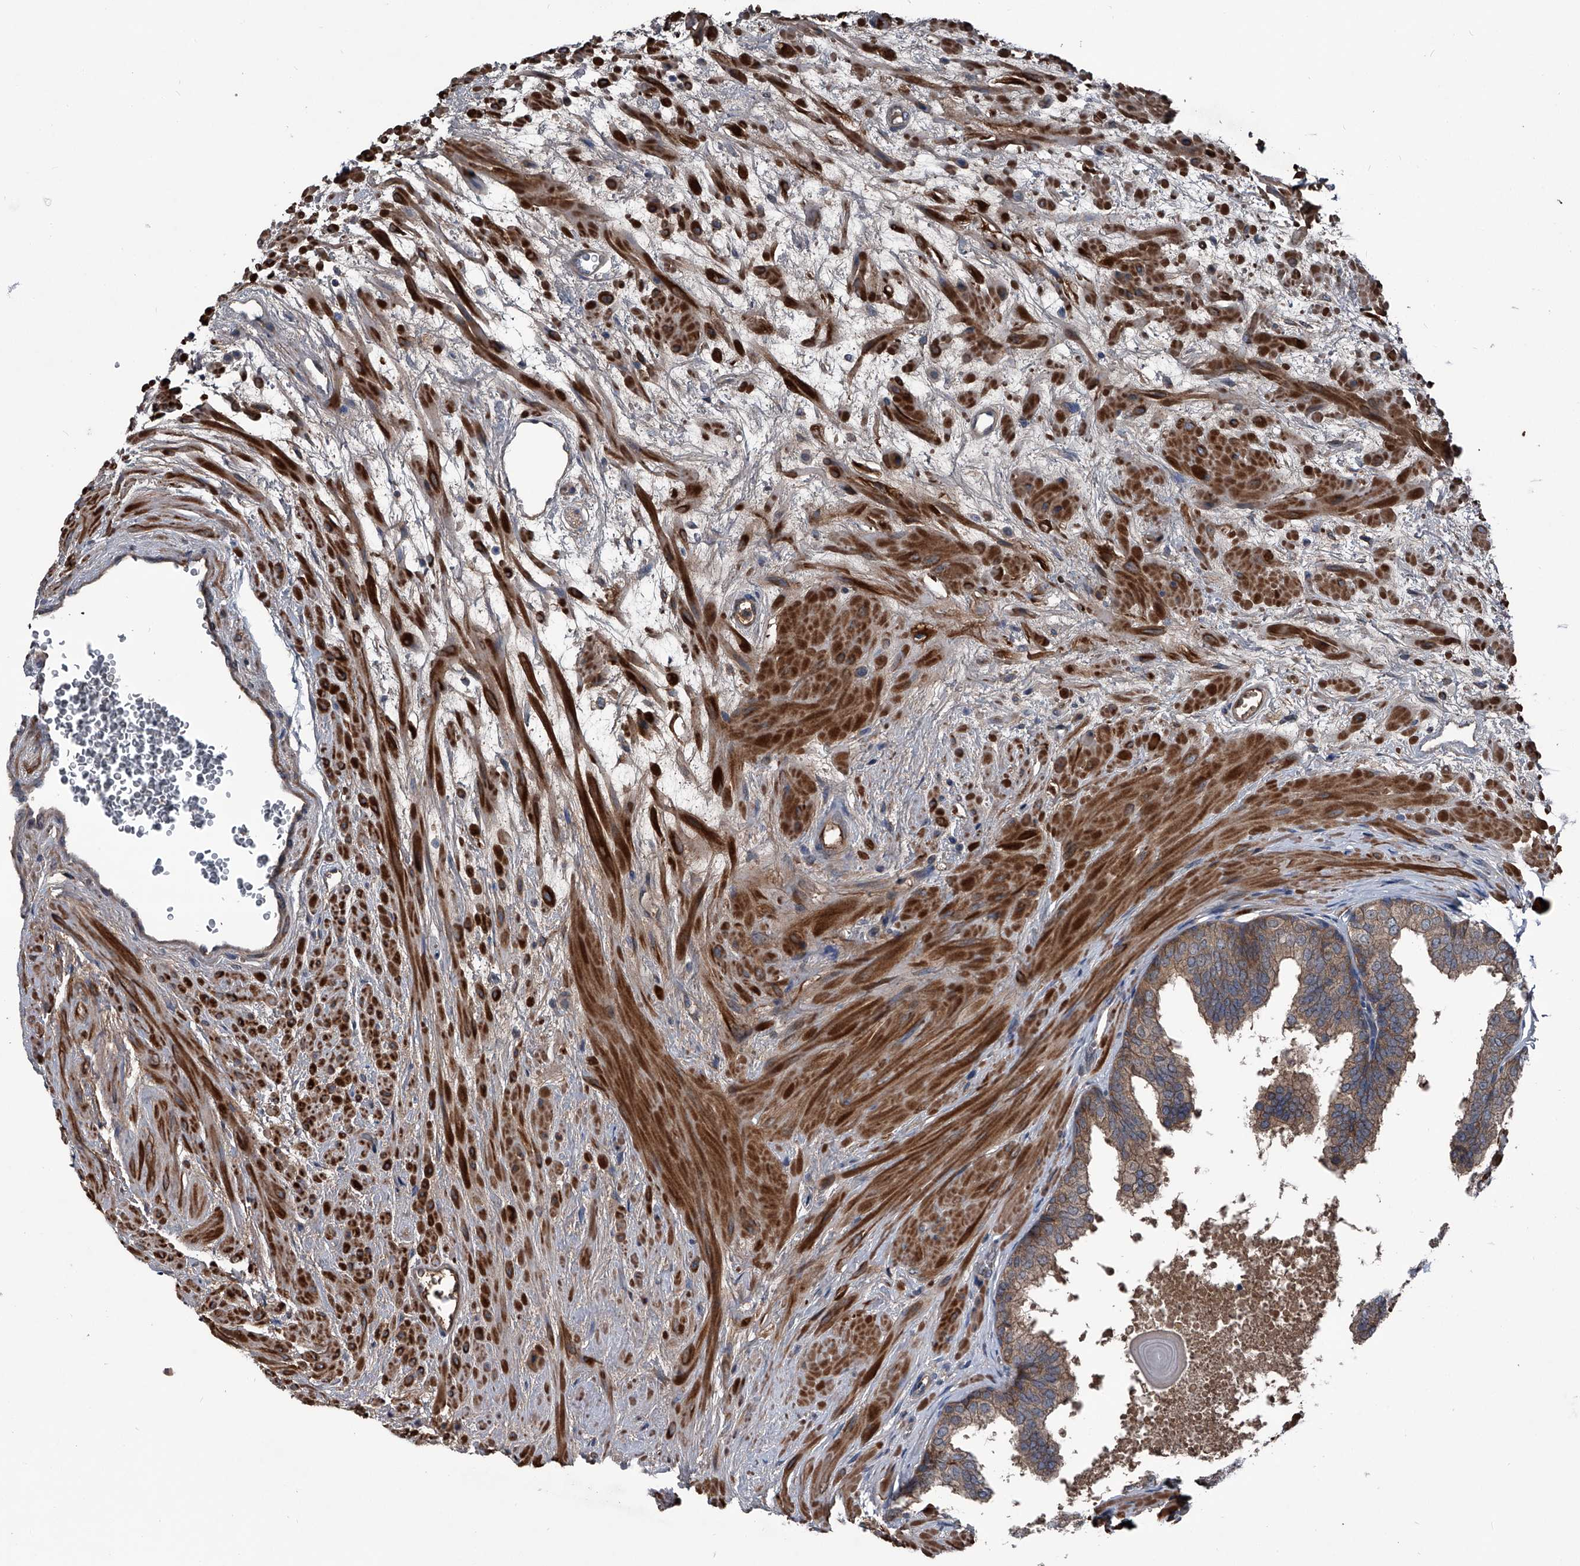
{"staining": {"intensity": "moderate", "quantity": "25%-75%", "location": "cytoplasmic/membranous"}, "tissue": "prostate", "cell_type": "Glandular cells", "image_type": "normal", "snomed": [{"axis": "morphology", "description": "Normal tissue, NOS"}, {"axis": "topography", "description": "Prostate"}], "caption": "The micrograph demonstrates immunohistochemical staining of unremarkable prostate. There is moderate cytoplasmic/membranous staining is seen in approximately 25%-75% of glandular cells.", "gene": "KIF13A", "patient": {"sex": "male", "age": 48}}